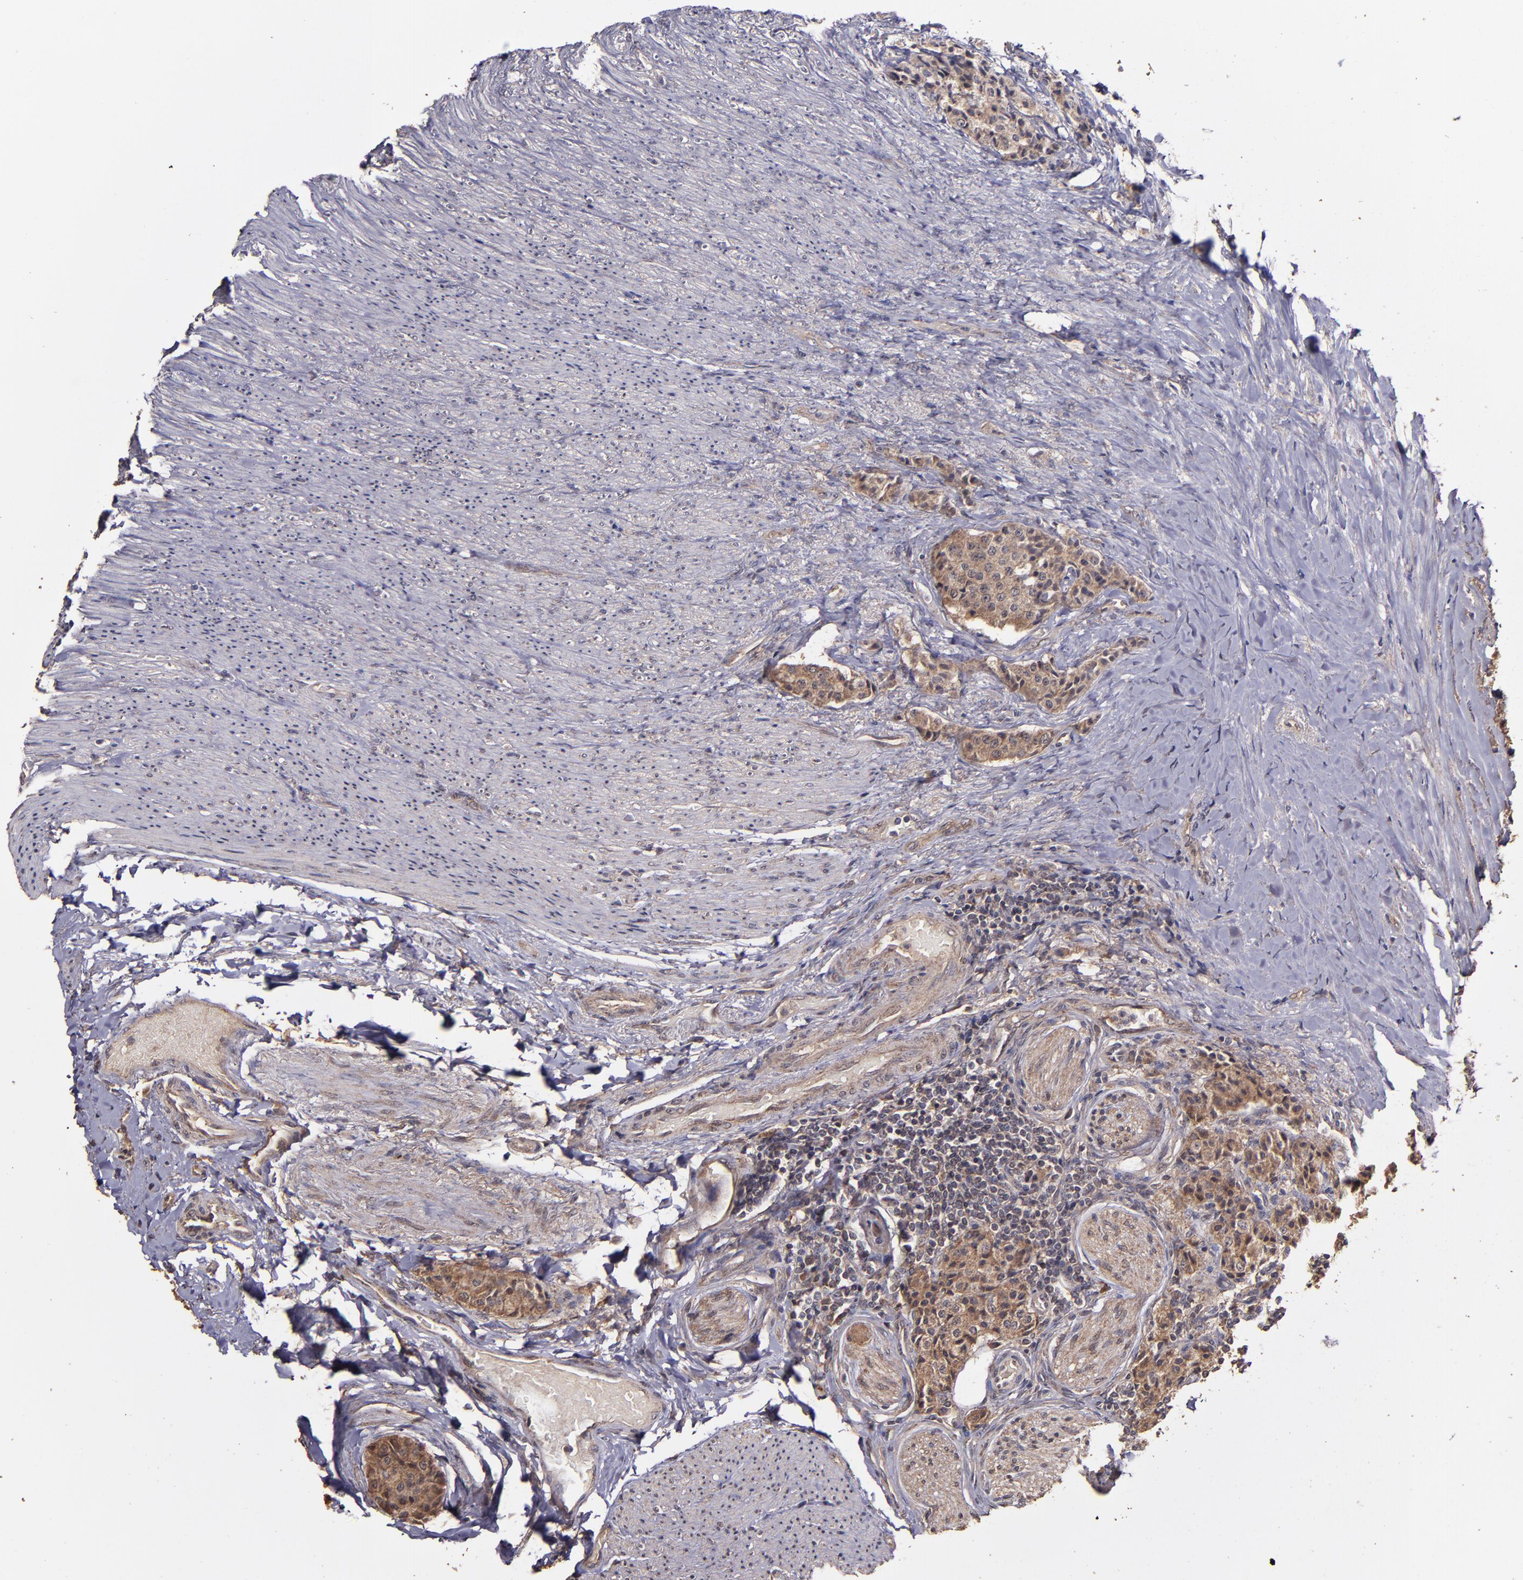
{"staining": {"intensity": "moderate", "quantity": ">75%", "location": "cytoplasmic/membranous"}, "tissue": "carcinoid", "cell_type": "Tumor cells", "image_type": "cancer", "snomed": [{"axis": "morphology", "description": "Carcinoid, malignant, NOS"}, {"axis": "topography", "description": "Colon"}], "caption": "A high-resolution histopathology image shows immunohistochemistry (IHC) staining of carcinoid, which shows moderate cytoplasmic/membranous expression in approximately >75% of tumor cells.", "gene": "HECTD1", "patient": {"sex": "female", "age": 61}}